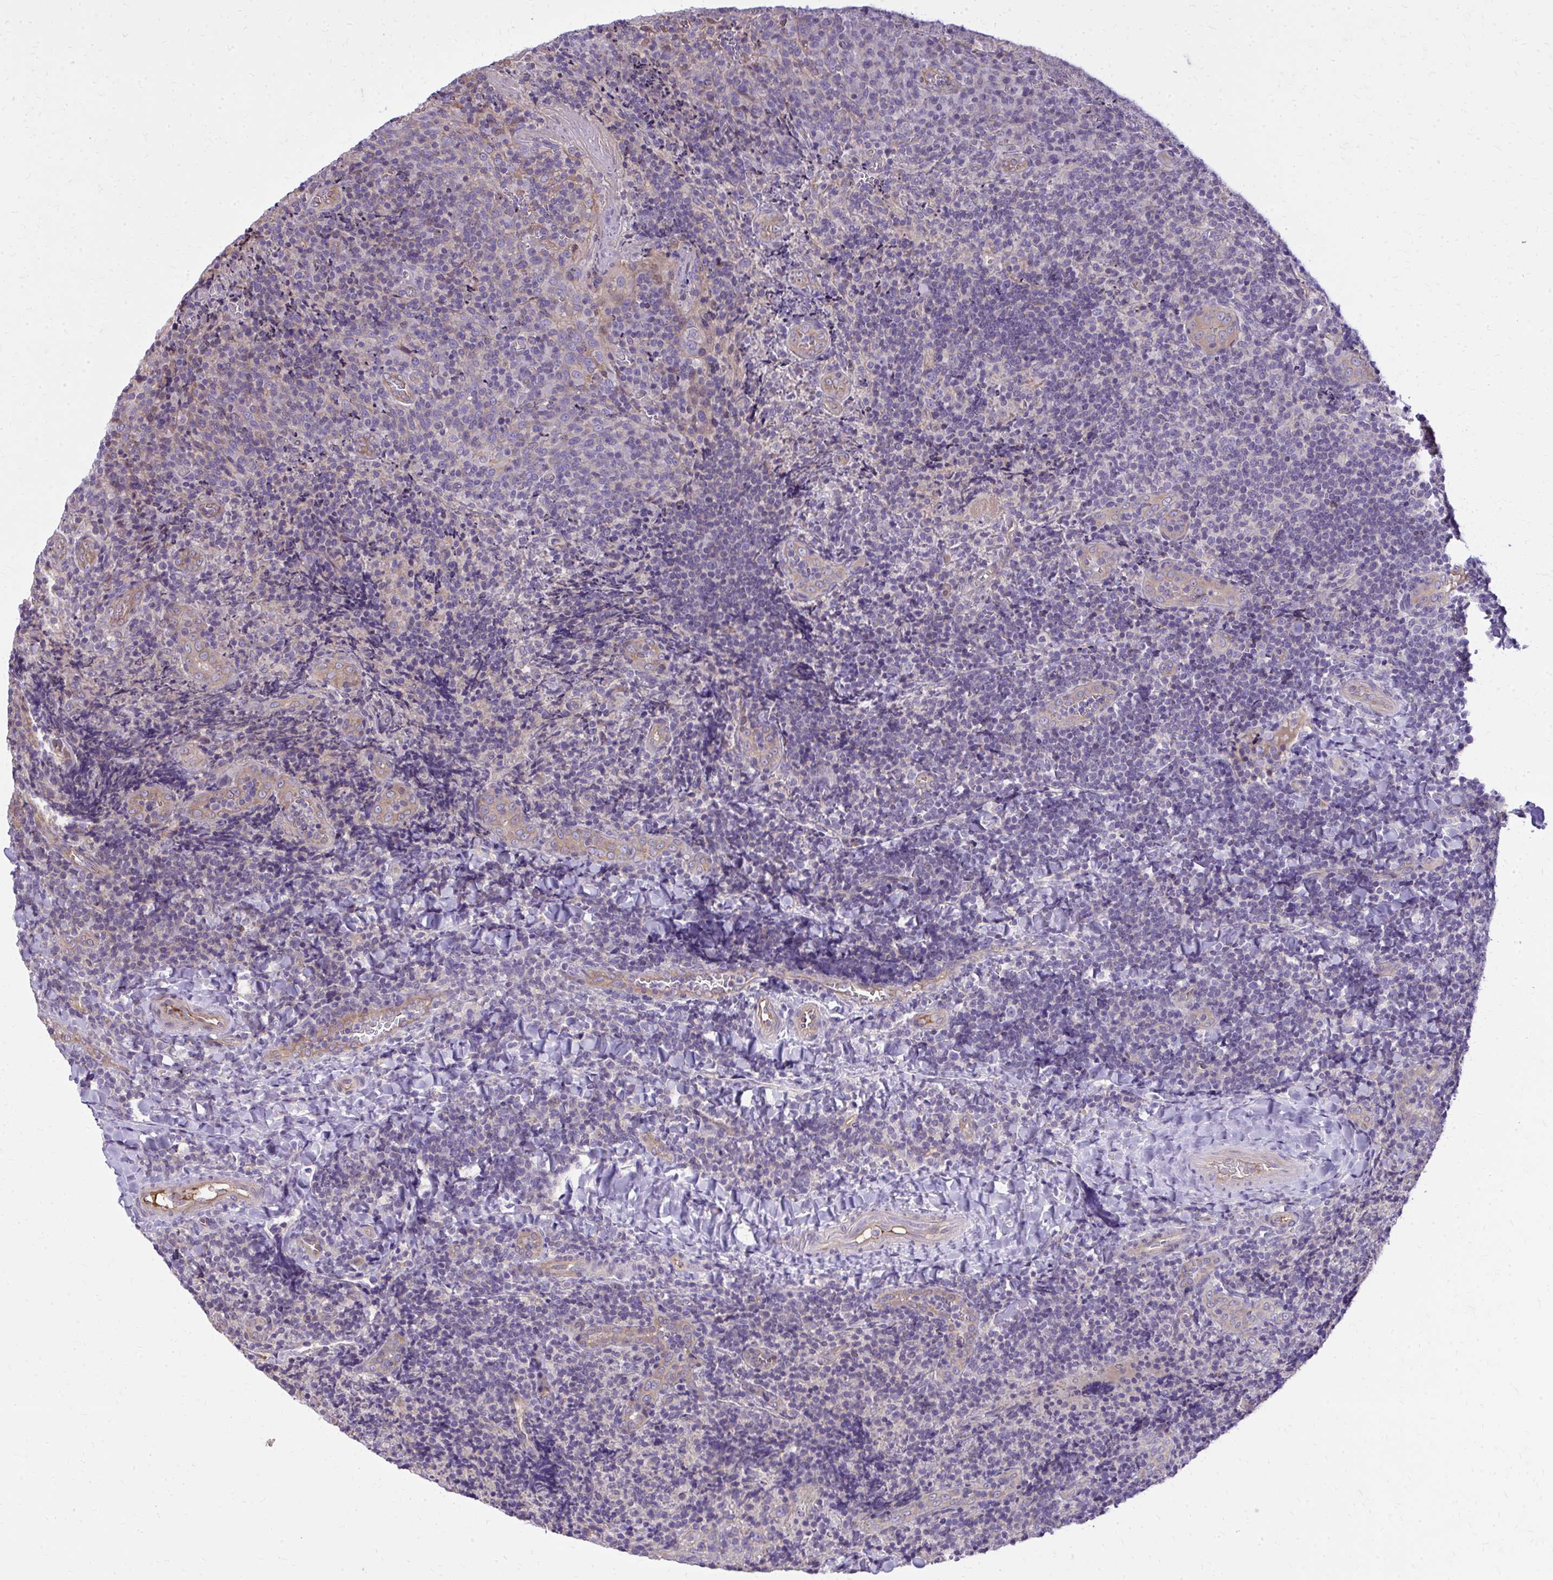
{"staining": {"intensity": "negative", "quantity": "none", "location": "none"}, "tissue": "tonsil", "cell_type": "Germinal center cells", "image_type": "normal", "snomed": [{"axis": "morphology", "description": "Normal tissue, NOS"}, {"axis": "topography", "description": "Tonsil"}], "caption": "Germinal center cells are negative for protein expression in unremarkable human tonsil. The staining is performed using DAB brown chromogen with nuclei counter-stained in using hematoxylin.", "gene": "RUNDC3B", "patient": {"sex": "male", "age": 17}}